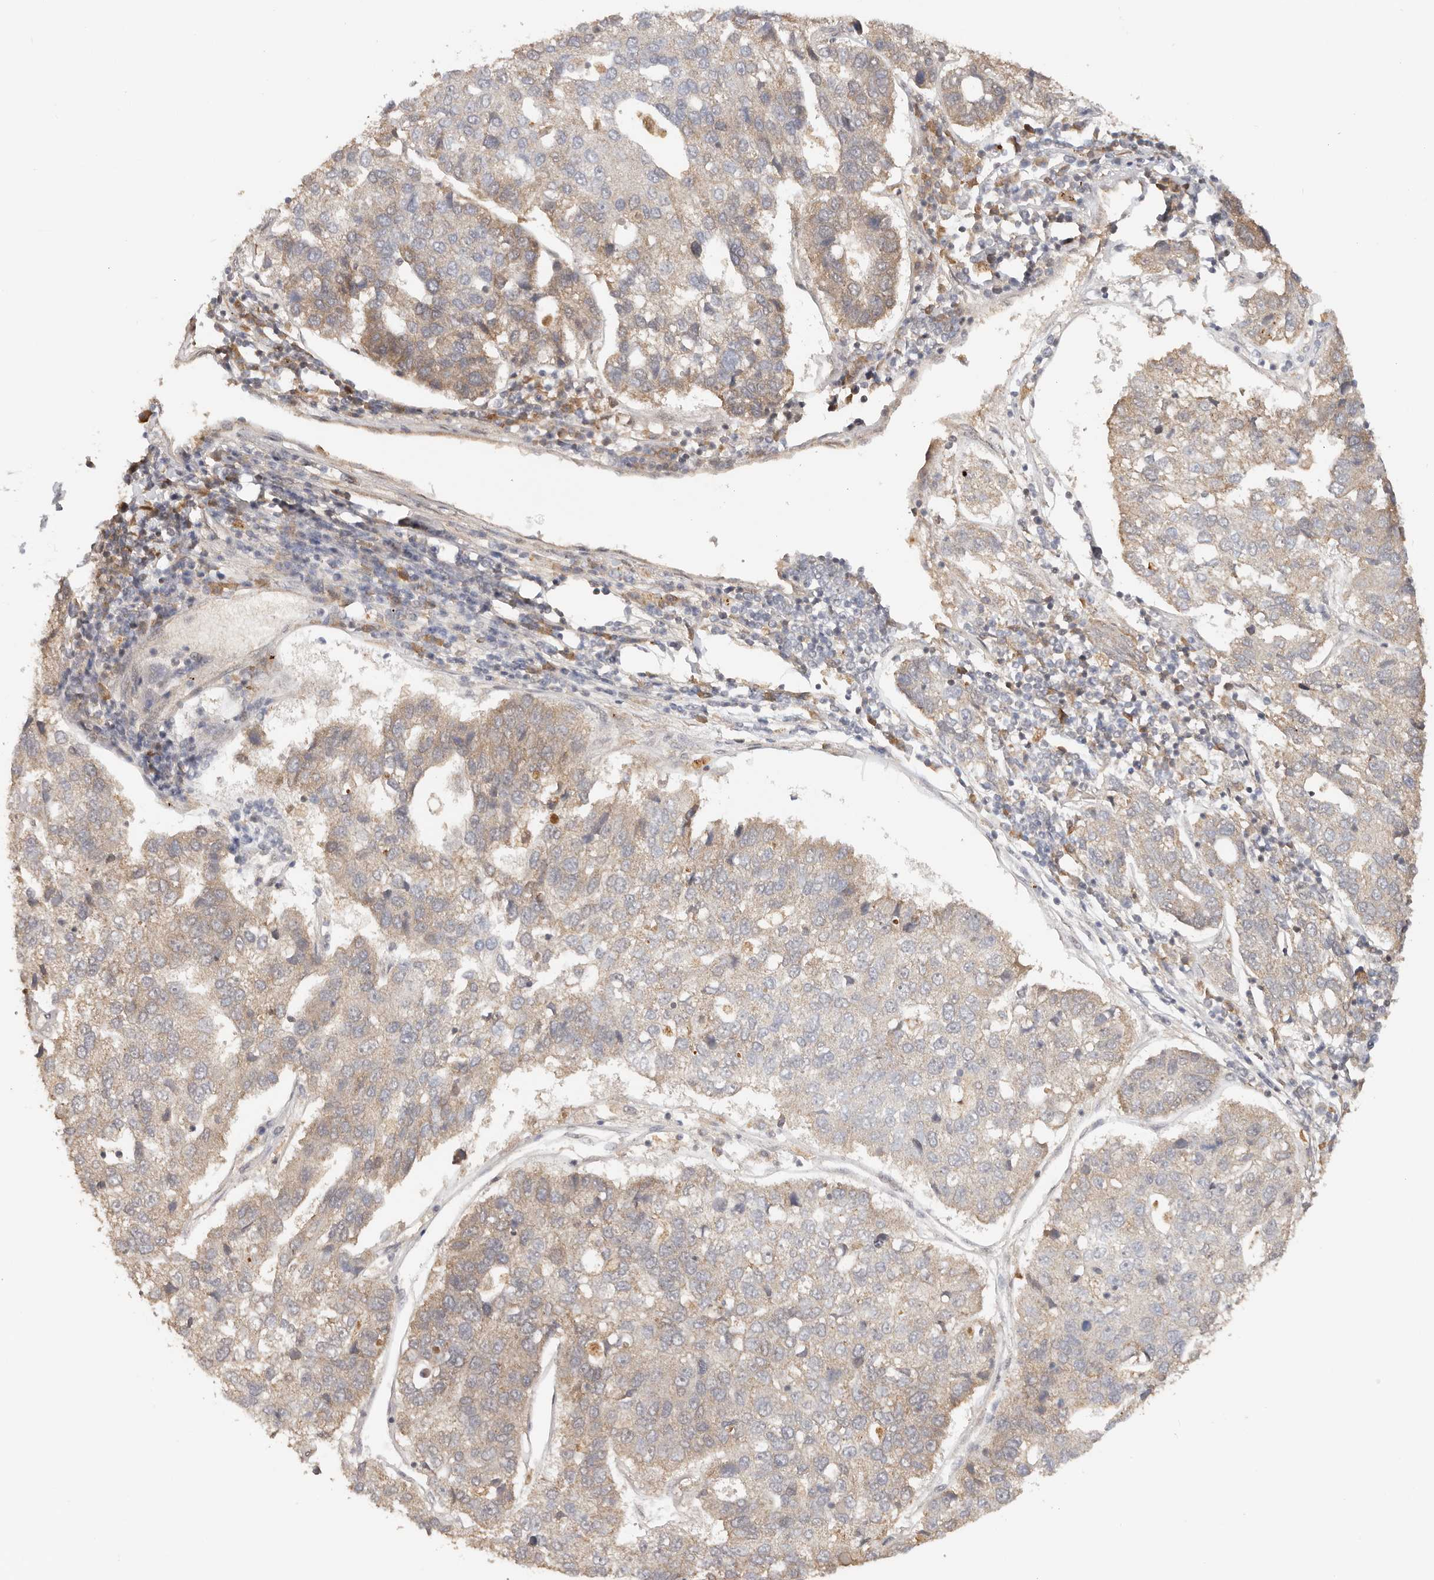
{"staining": {"intensity": "weak", "quantity": "25%-75%", "location": "cytoplasmic/membranous"}, "tissue": "pancreatic cancer", "cell_type": "Tumor cells", "image_type": "cancer", "snomed": [{"axis": "morphology", "description": "Adenocarcinoma, NOS"}, {"axis": "topography", "description": "Pancreas"}], "caption": "About 25%-75% of tumor cells in pancreatic cancer demonstrate weak cytoplasmic/membranous protein positivity as visualized by brown immunohistochemical staining.", "gene": "SEC14L1", "patient": {"sex": "female", "age": 61}}